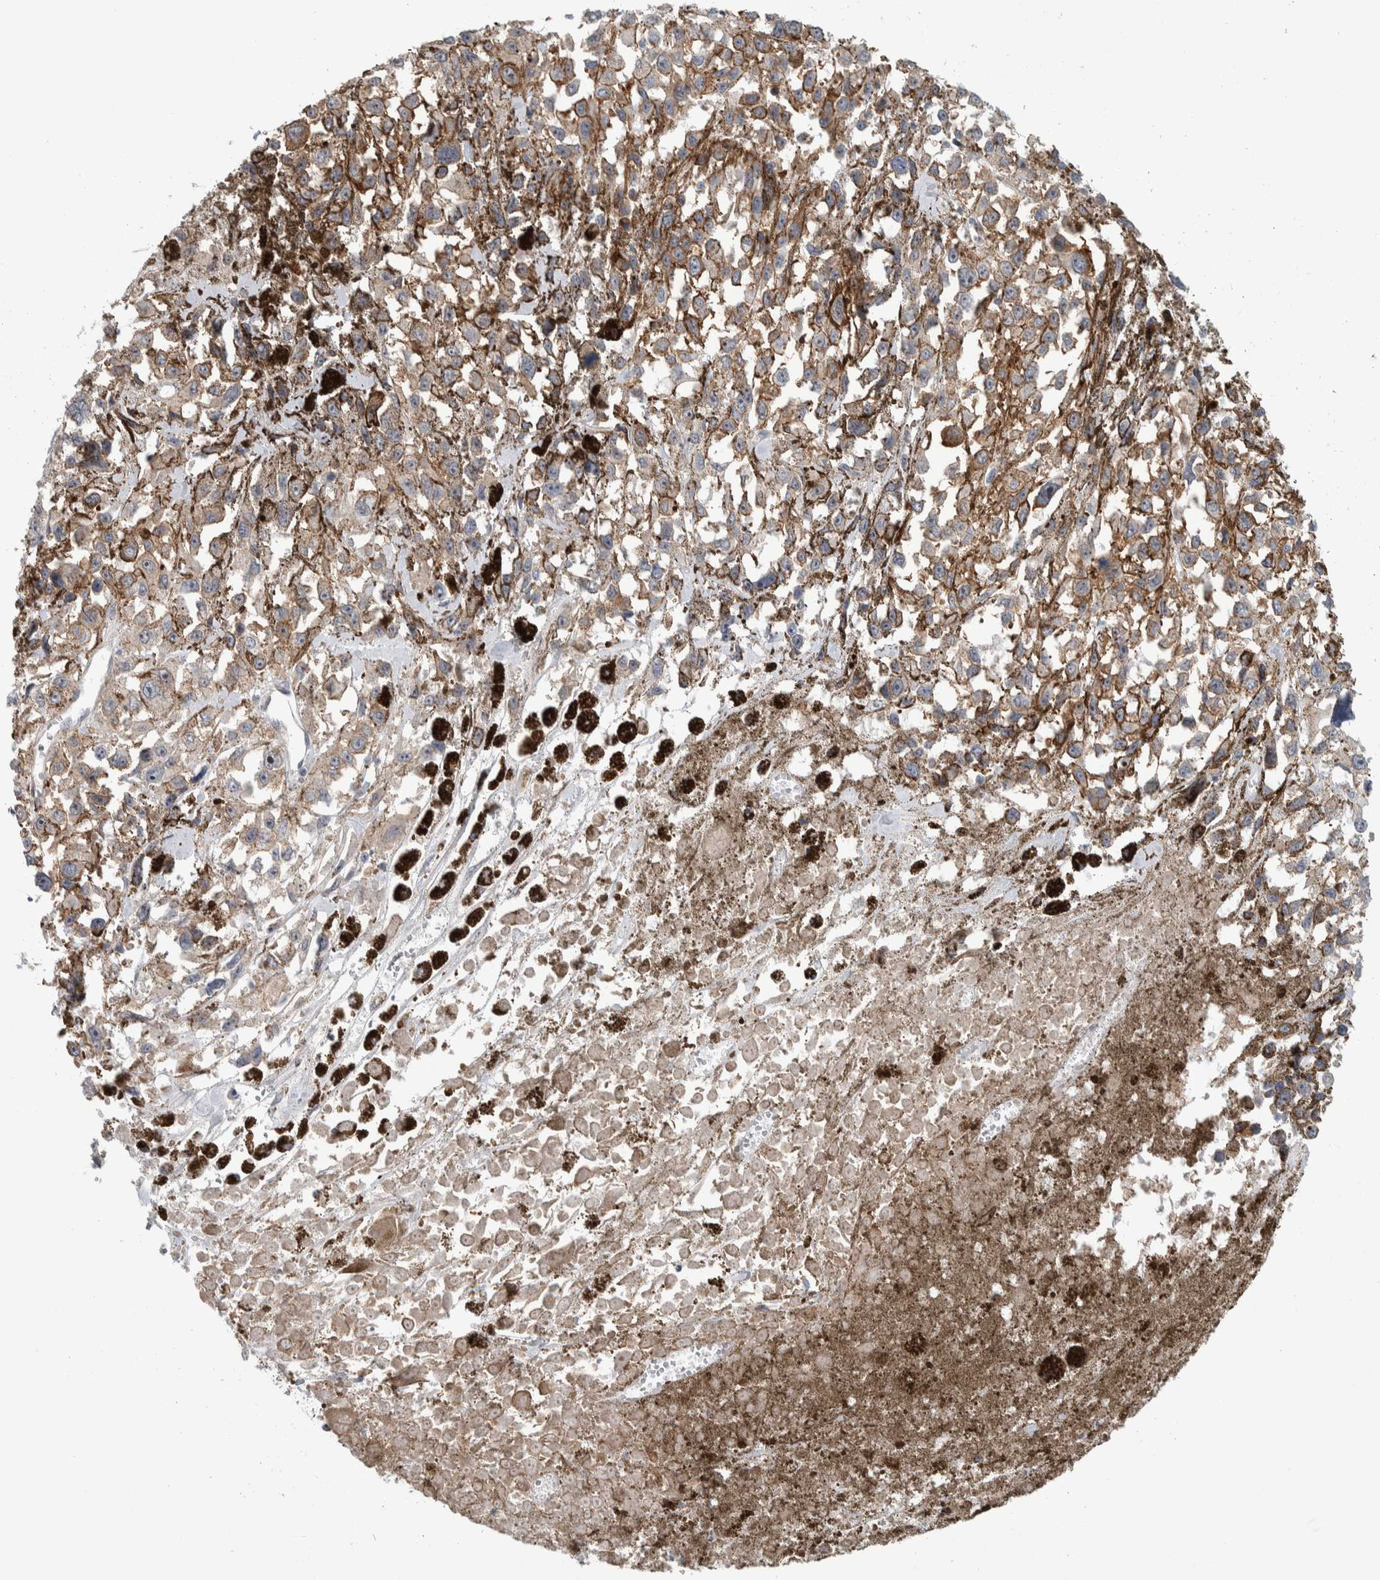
{"staining": {"intensity": "negative", "quantity": "none", "location": "none"}, "tissue": "melanoma", "cell_type": "Tumor cells", "image_type": "cancer", "snomed": [{"axis": "morphology", "description": "Malignant melanoma, Metastatic site"}, {"axis": "topography", "description": "Lymph node"}], "caption": "This image is of melanoma stained with immunohistochemistry (IHC) to label a protein in brown with the nuclei are counter-stained blue. There is no staining in tumor cells.", "gene": "MSL1", "patient": {"sex": "male", "age": 59}}